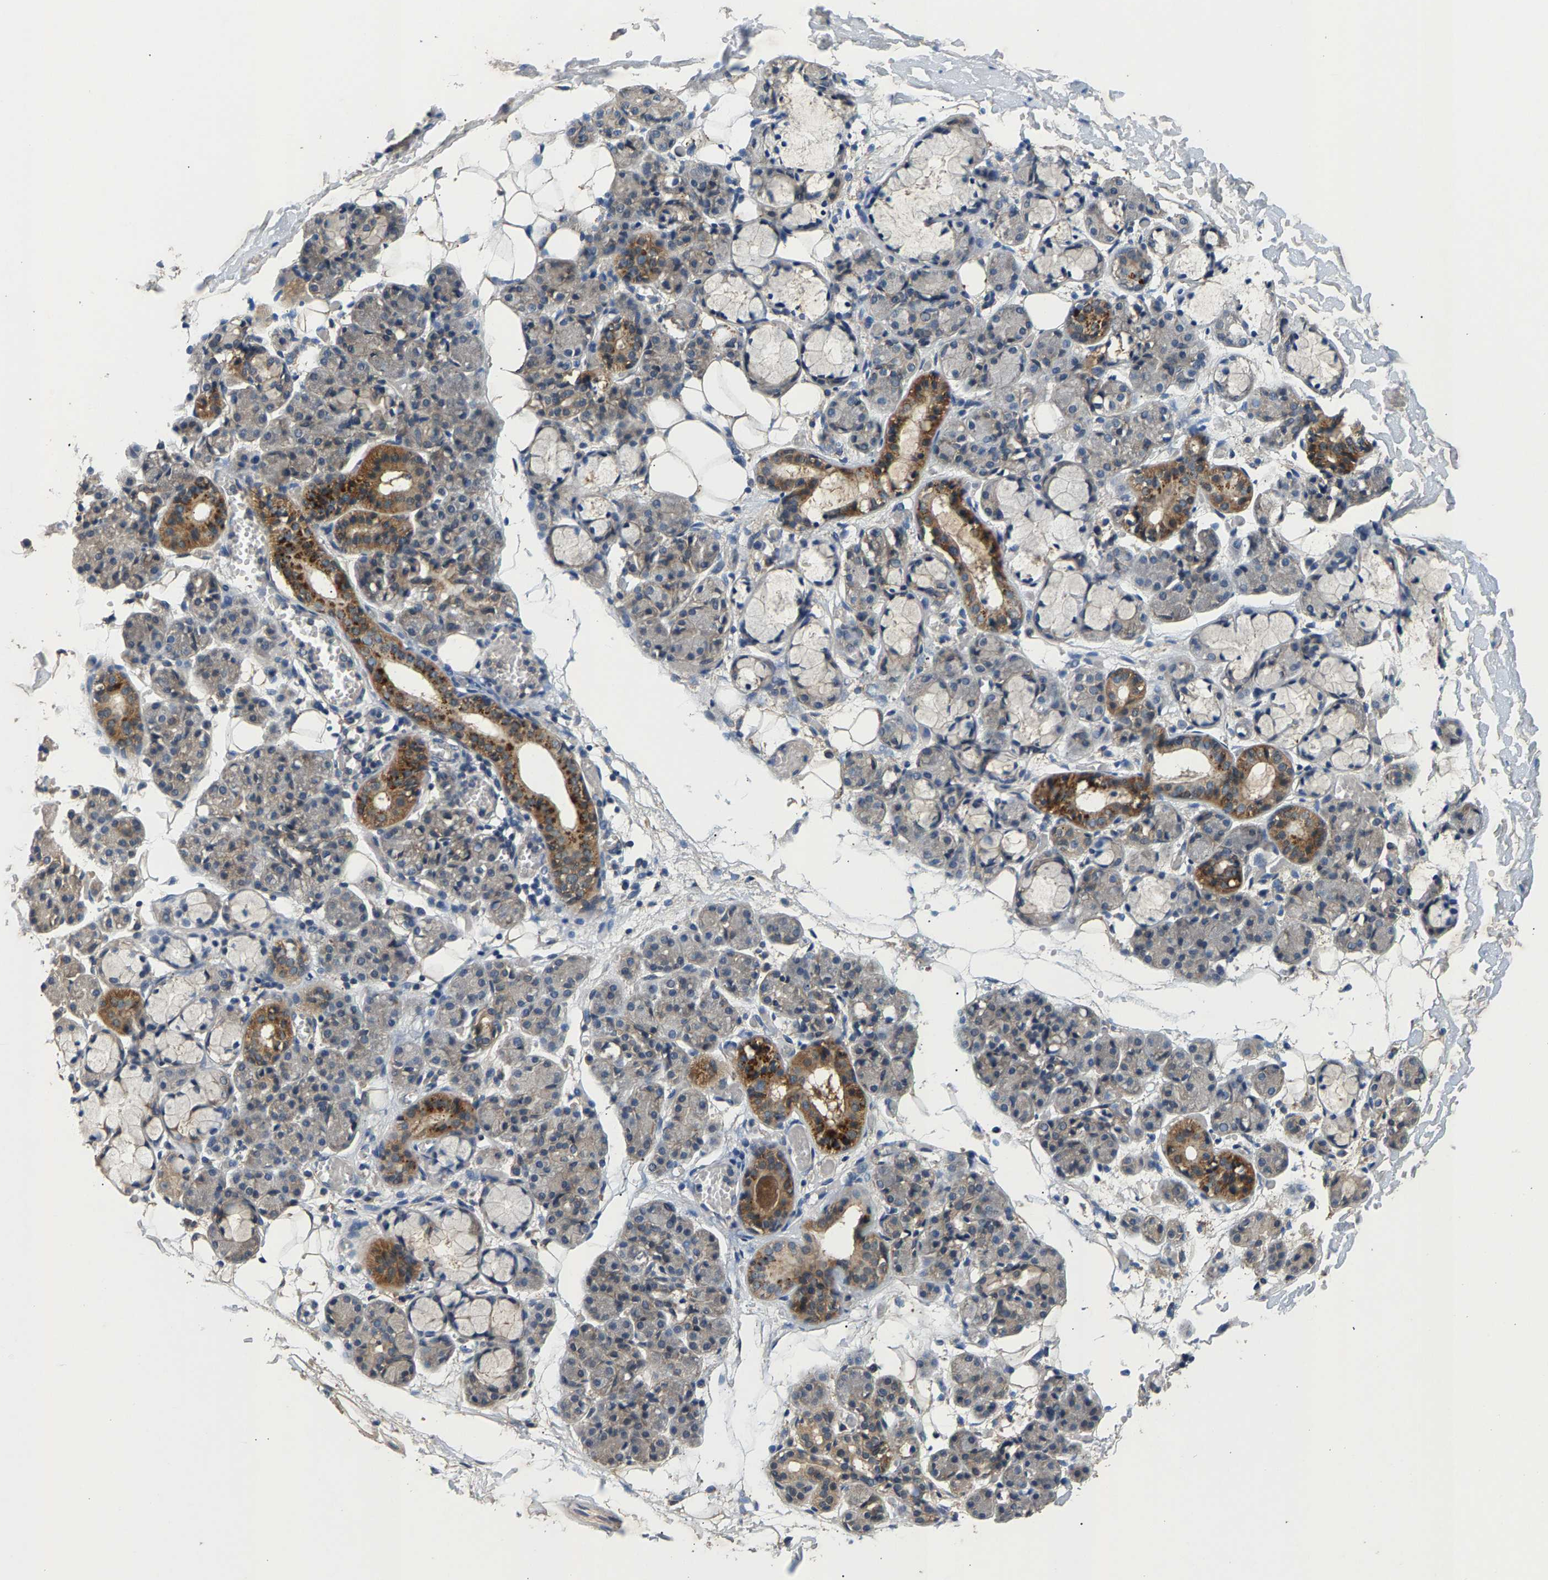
{"staining": {"intensity": "moderate", "quantity": "<25%", "location": "cytoplasmic/membranous"}, "tissue": "salivary gland", "cell_type": "Glandular cells", "image_type": "normal", "snomed": [{"axis": "morphology", "description": "Normal tissue, NOS"}, {"axis": "topography", "description": "Salivary gland"}], "caption": "This image demonstrates immunohistochemistry staining of benign human salivary gland, with low moderate cytoplasmic/membranous positivity in about <25% of glandular cells.", "gene": "NT5C", "patient": {"sex": "male", "age": 63}}